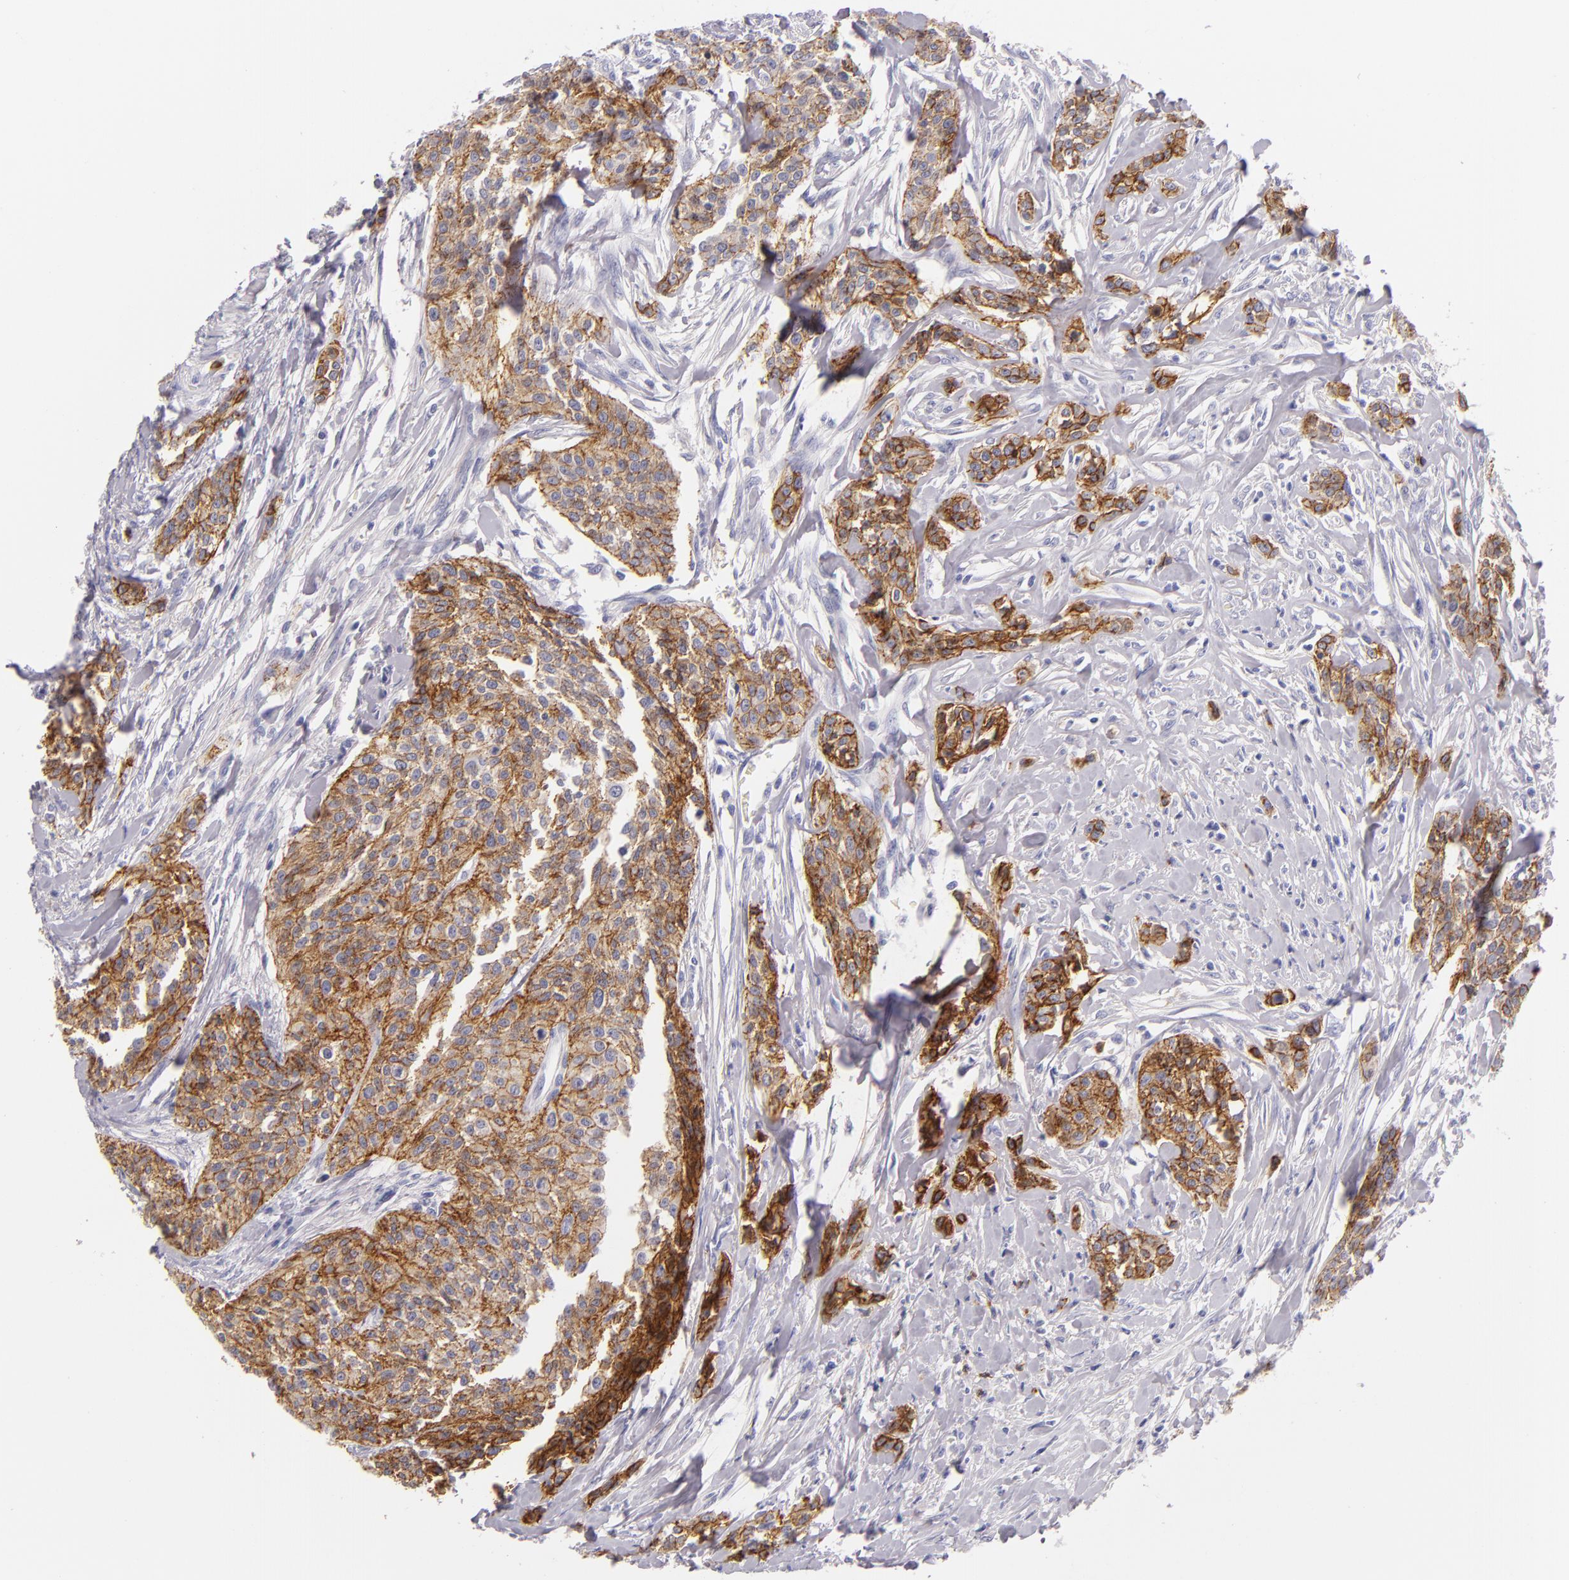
{"staining": {"intensity": "strong", "quantity": ">75%", "location": "cytoplasmic/membranous"}, "tissue": "urothelial cancer", "cell_type": "Tumor cells", "image_type": "cancer", "snomed": [{"axis": "morphology", "description": "Urothelial carcinoma, High grade"}, {"axis": "topography", "description": "Urinary bladder"}], "caption": "A brown stain shows strong cytoplasmic/membranous staining of a protein in human urothelial cancer tumor cells.", "gene": "CDH3", "patient": {"sex": "male", "age": 56}}